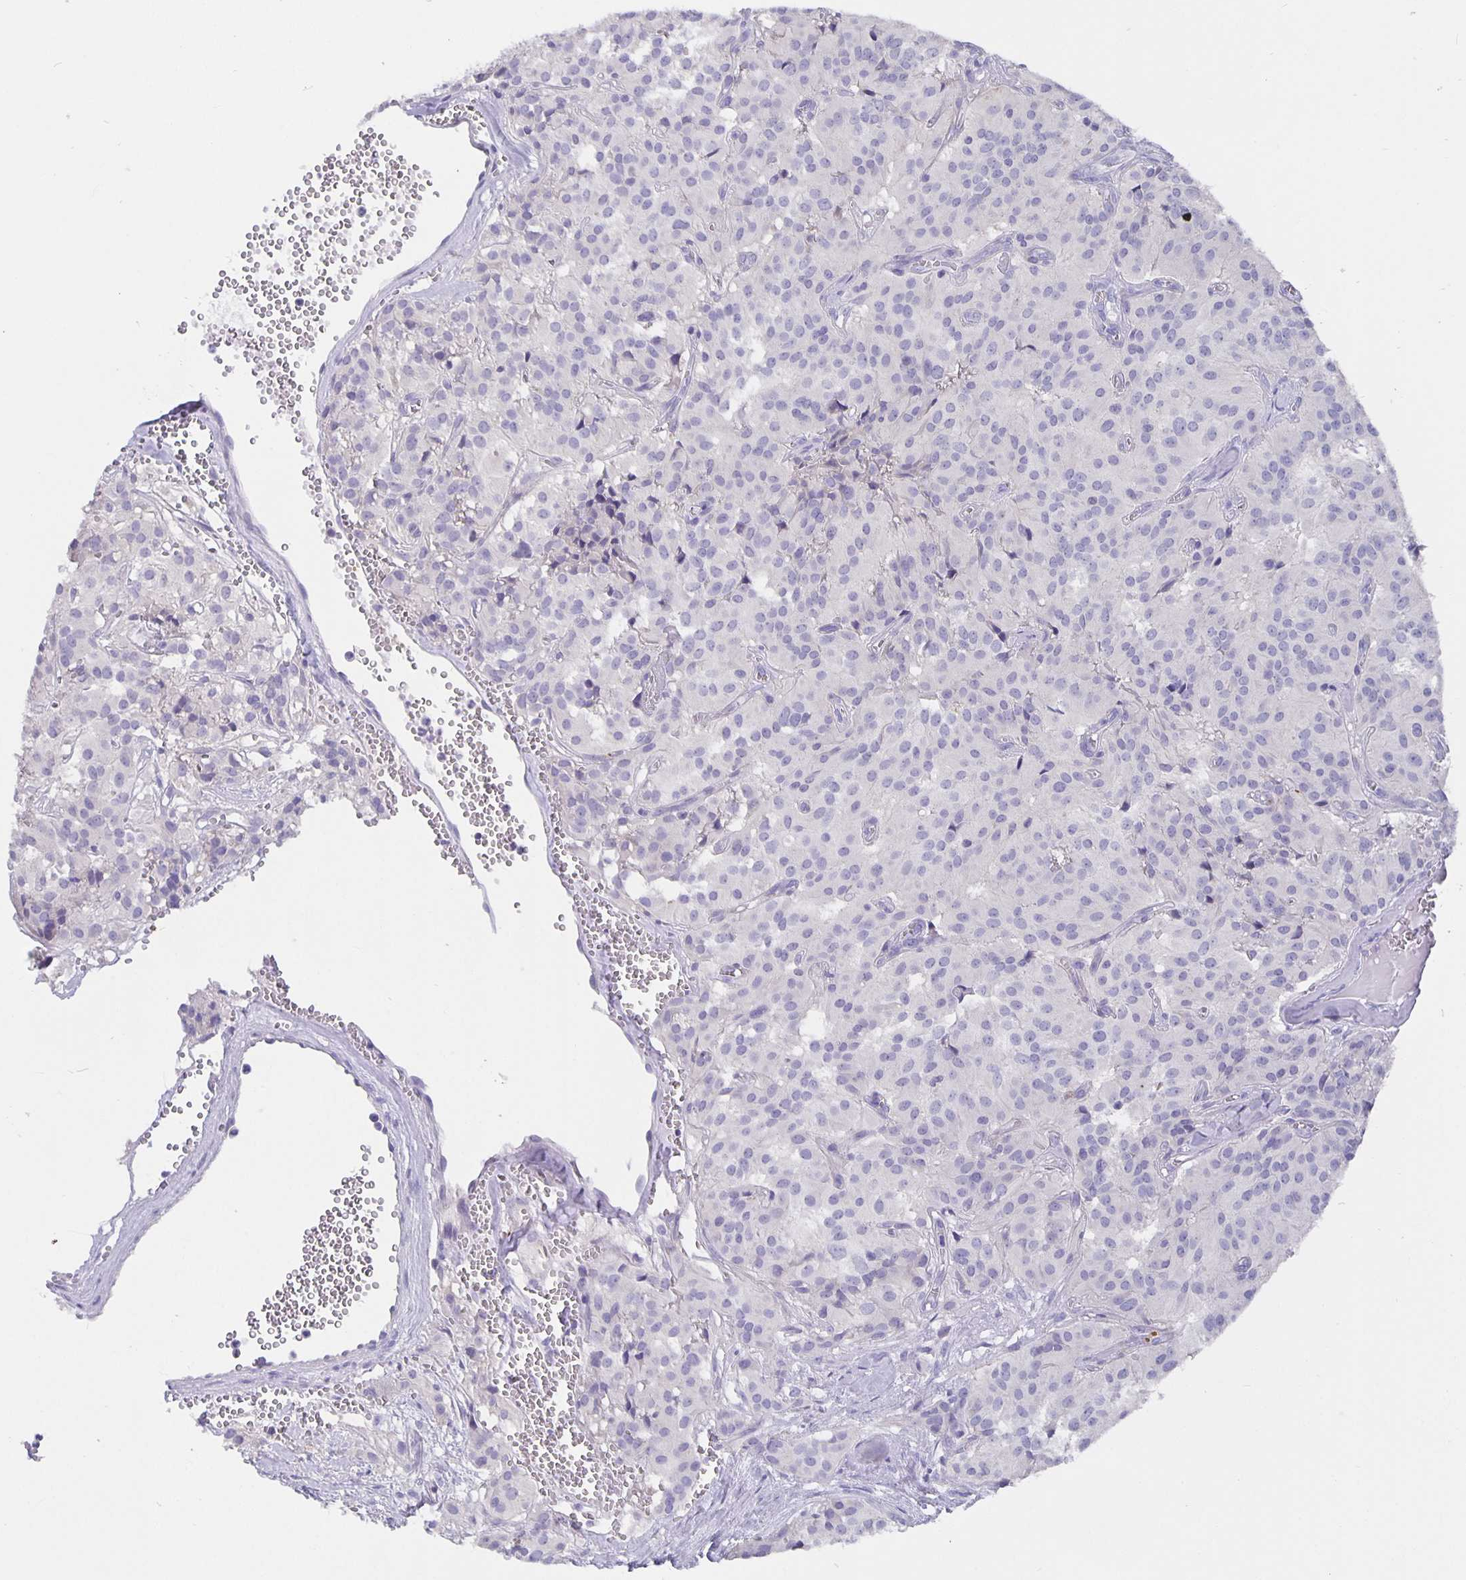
{"staining": {"intensity": "negative", "quantity": "none", "location": "none"}, "tissue": "glioma", "cell_type": "Tumor cells", "image_type": "cancer", "snomed": [{"axis": "morphology", "description": "Glioma, malignant, Low grade"}, {"axis": "topography", "description": "Brain"}], "caption": "Immunohistochemistry photomicrograph of human glioma stained for a protein (brown), which exhibits no positivity in tumor cells.", "gene": "CFAP74", "patient": {"sex": "male", "age": 42}}